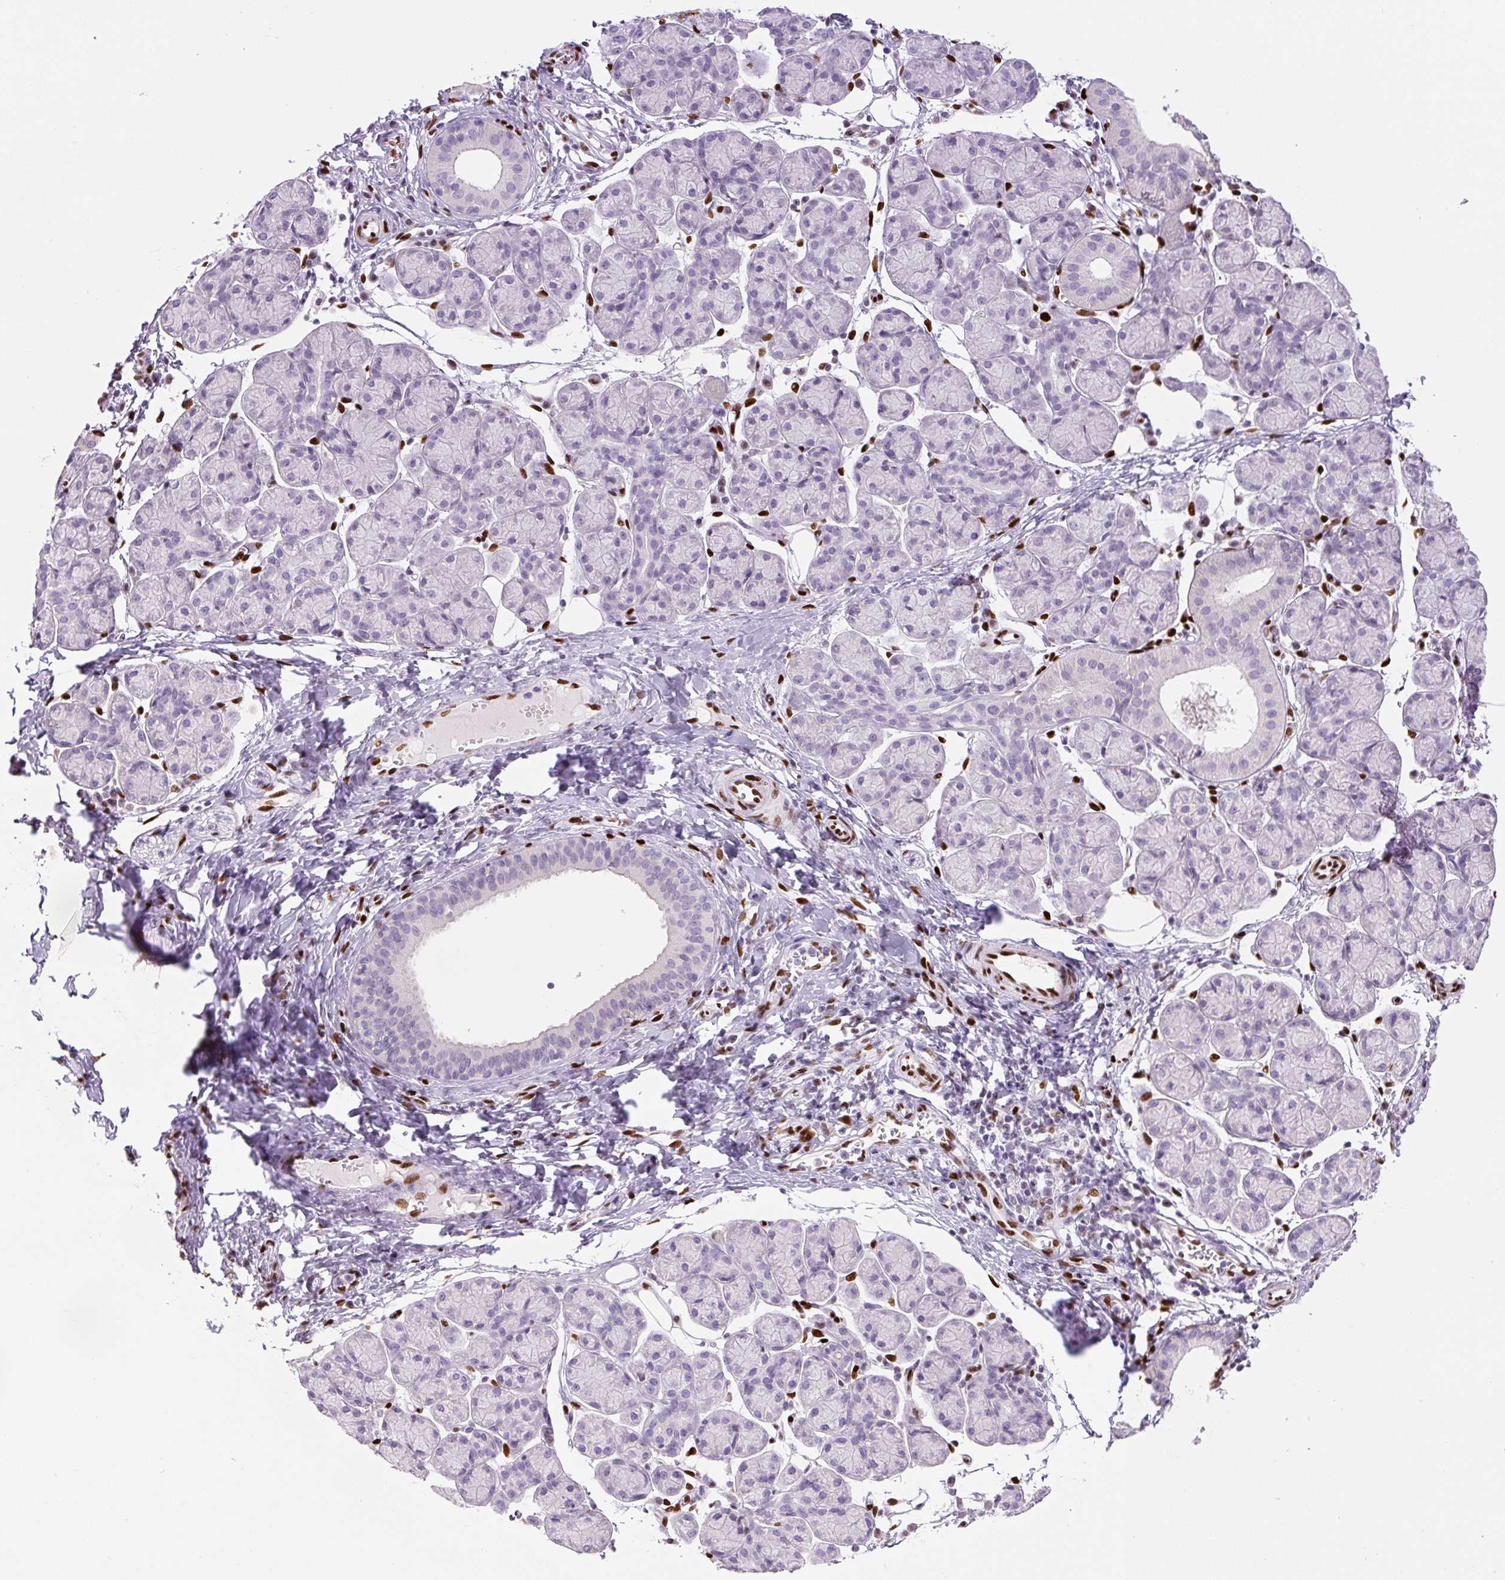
{"staining": {"intensity": "negative", "quantity": "none", "location": "none"}, "tissue": "salivary gland", "cell_type": "Glandular cells", "image_type": "normal", "snomed": [{"axis": "morphology", "description": "Normal tissue, NOS"}, {"axis": "morphology", "description": "Inflammation, NOS"}, {"axis": "topography", "description": "Lymph node"}, {"axis": "topography", "description": "Salivary gland"}], "caption": "There is no significant expression in glandular cells of salivary gland. (Brightfield microscopy of DAB IHC at high magnification).", "gene": "ZEB1", "patient": {"sex": "male", "age": 3}}